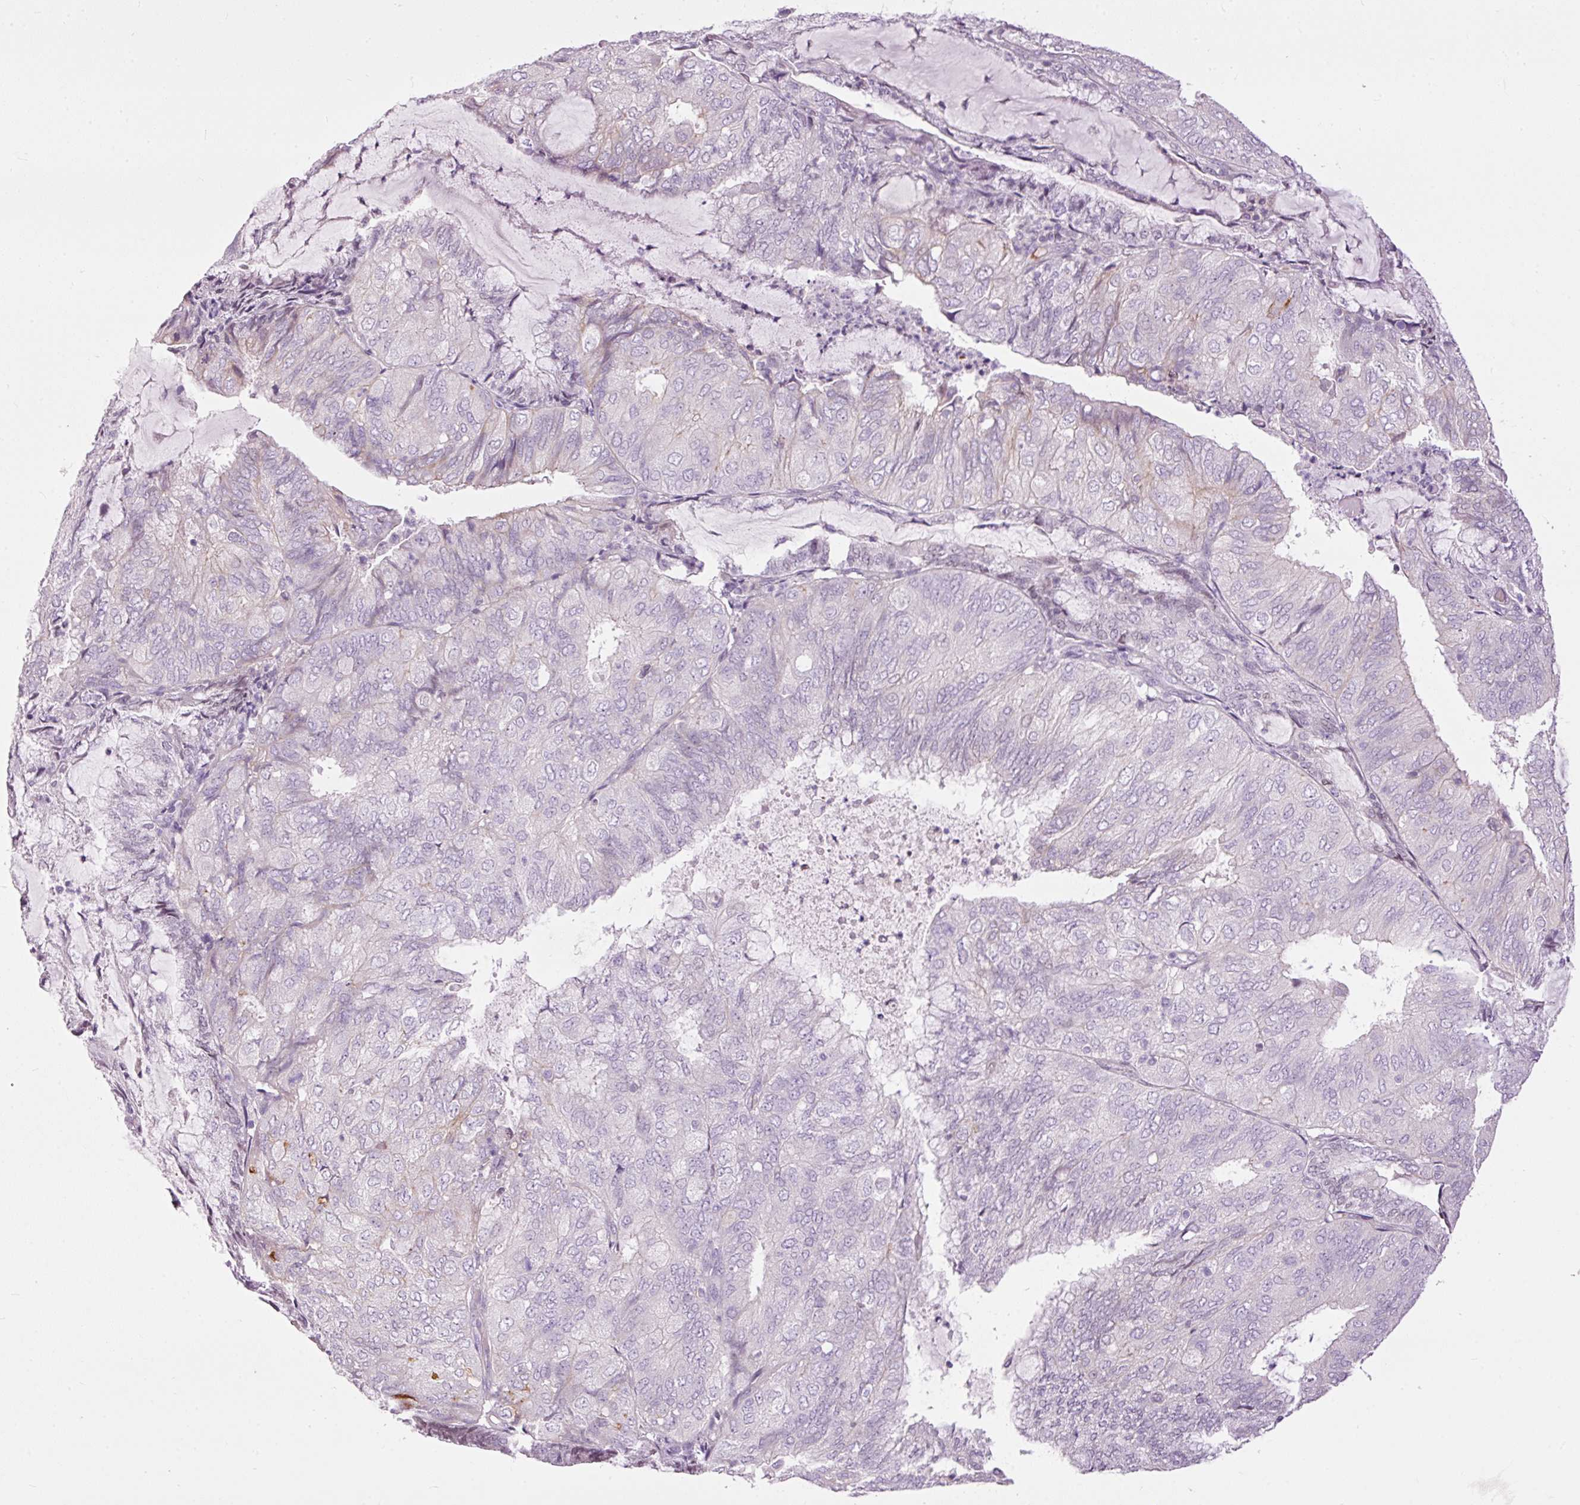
{"staining": {"intensity": "negative", "quantity": "none", "location": "none"}, "tissue": "endometrial cancer", "cell_type": "Tumor cells", "image_type": "cancer", "snomed": [{"axis": "morphology", "description": "Adenocarcinoma, NOS"}, {"axis": "topography", "description": "Endometrium"}], "caption": "This is an immunohistochemistry histopathology image of human adenocarcinoma (endometrial). There is no staining in tumor cells.", "gene": "FCRL4", "patient": {"sex": "female", "age": 81}}